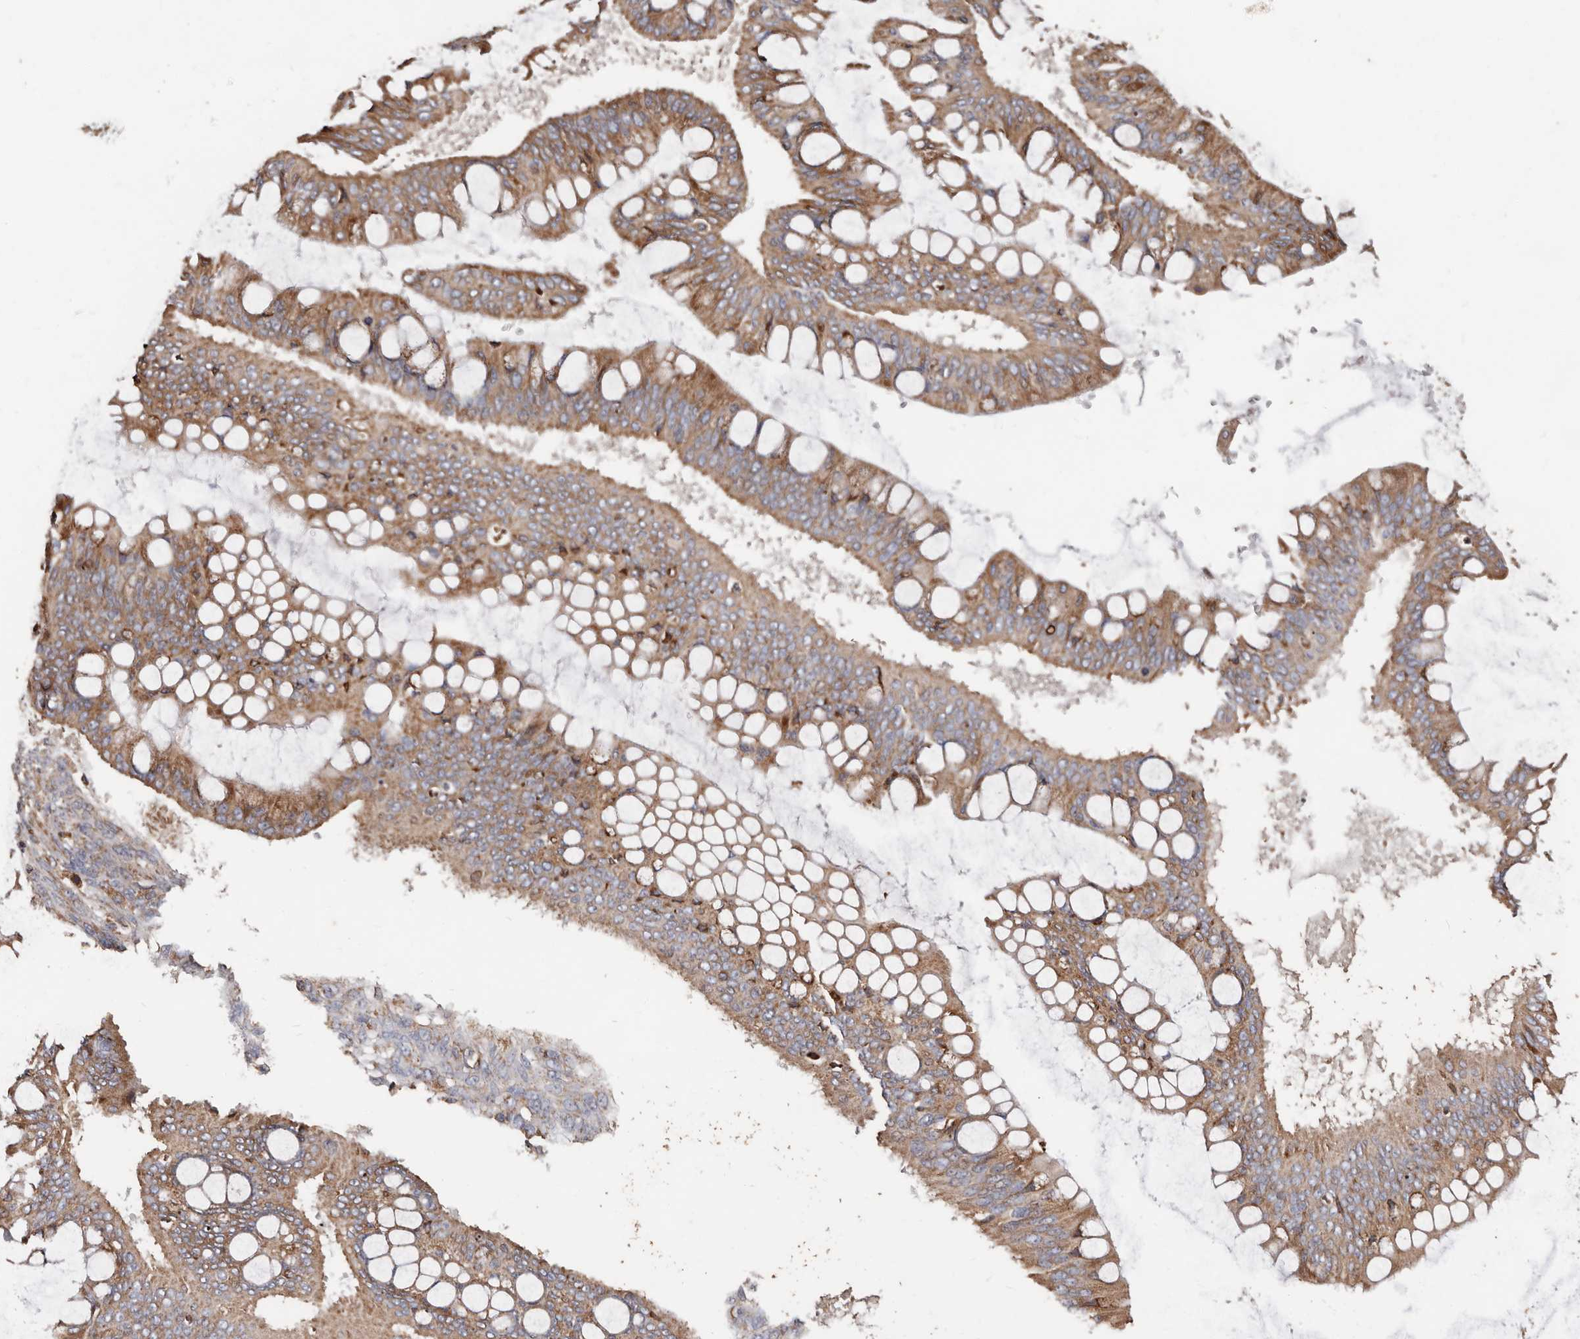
{"staining": {"intensity": "moderate", "quantity": ">75%", "location": "cytoplasmic/membranous"}, "tissue": "ovarian cancer", "cell_type": "Tumor cells", "image_type": "cancer", "snomed": [{"axis": "morphology", "description": "Cystadenocarcinoma, mucinous, NOS"}, {"axis": "topography", "description": "Ovary"}], "caption": "Ovarian mucinous cystadenocarcinoma stained with a protein marker exhibits moderate staining in tumor cells.", "gene": "OSGIN2", "patient": {"sex": "female", "age": 73}}